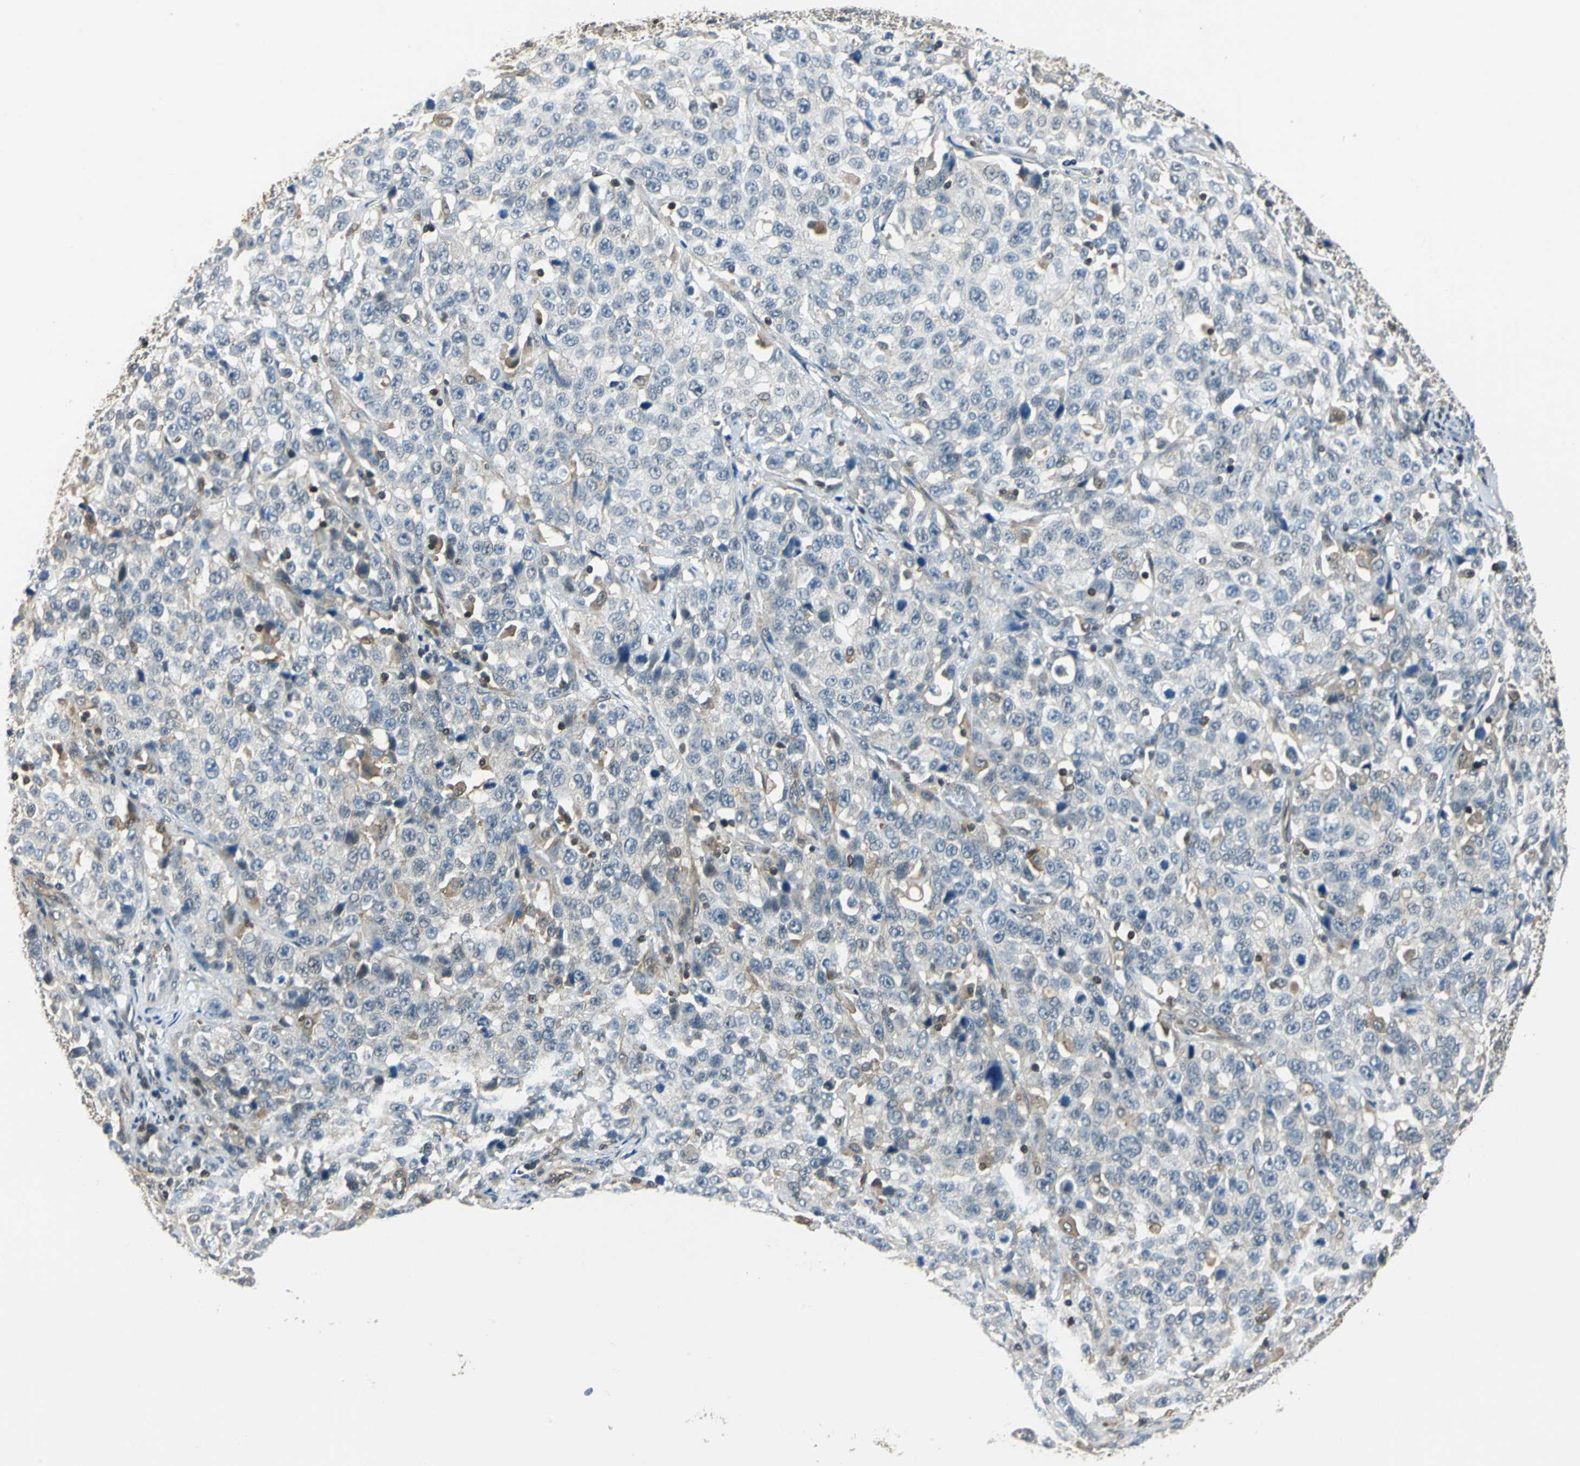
{"staining": {"intensity": "negative", "quantity": "none", "location": "none"}, "tissue": "stomach cancer", "cell_type": "Tumor cells", "image_type": "cancer", "snomed": [{"axis": "morphology", "description": "Normal tissue, NOS"}, {"axis": "morphology", "description": "Adenocarcinoma, NOS"}, {"axis": "topography", "description": "Stomach"}], "caption": "An image of stomach cancer (adenocarcinoma) stained for a protein exhibits no brown staining in tumor cells.", "gene": "ARPC3", "patient": {"sex": "male", "age": 48}}